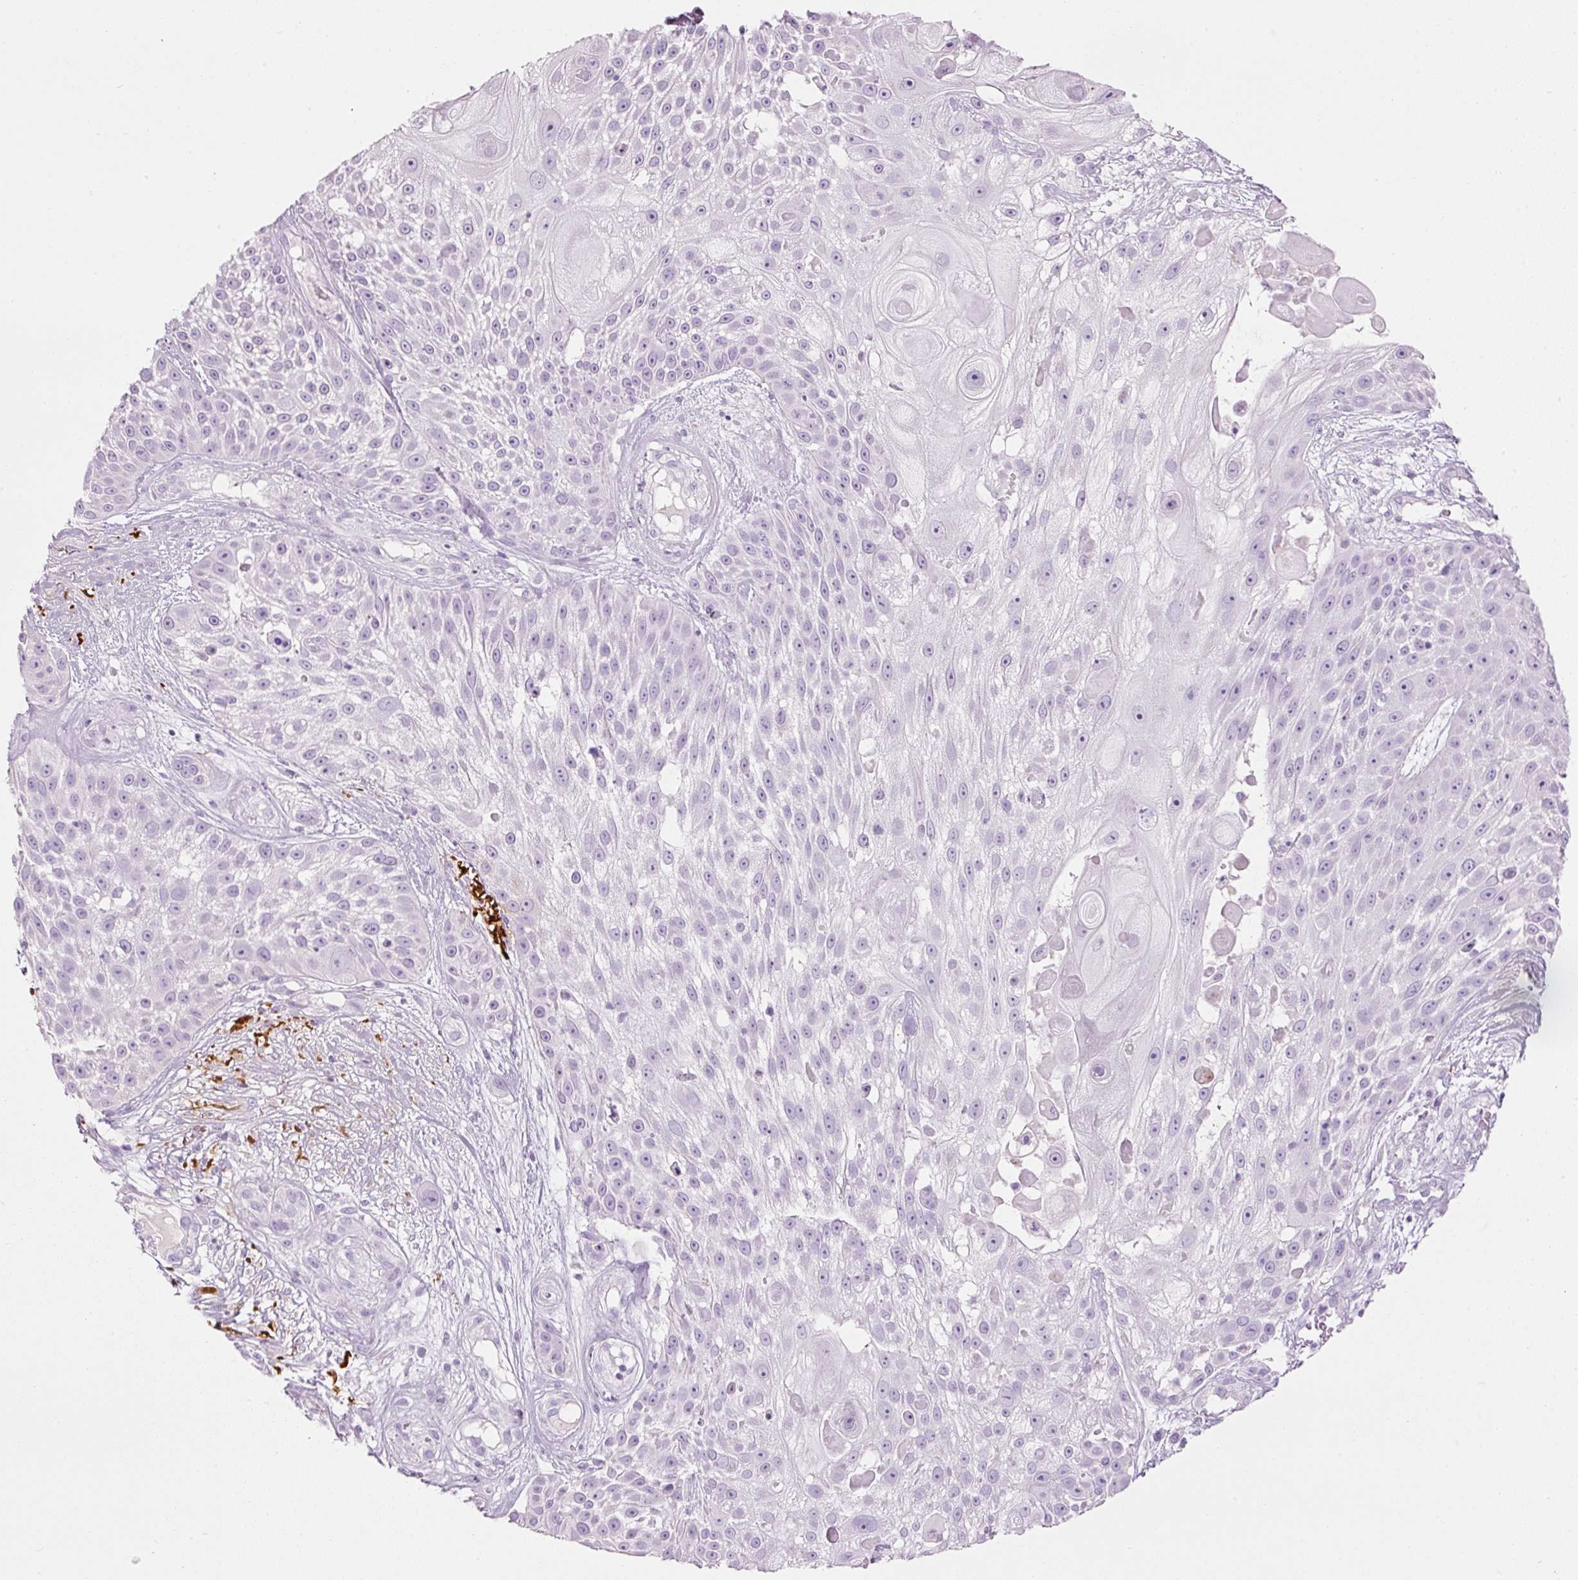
{"staining": {"intensity": "negative", "quantity": "none", "location": "none"}, "tissue": "skin cancer", "cell_type": "Tumor cells", "image_type": "cancer", "snomed": [{"axis": "morphology", "description": "Squamous cell carcinoma, NOS"}, {"axis": "topography", "description": "Skin"}], "caption": "Photomicrograph shows no significant protein expression in tumor cells of skin squamous cell carcinoma. (Brightfield microscopy of DAB (3,3'-diaminobenzidine) immunohistochemistry (IHC) at high magnification).", "gene": "MFAP4", "patient": {"sex": "female", "age": 86}}